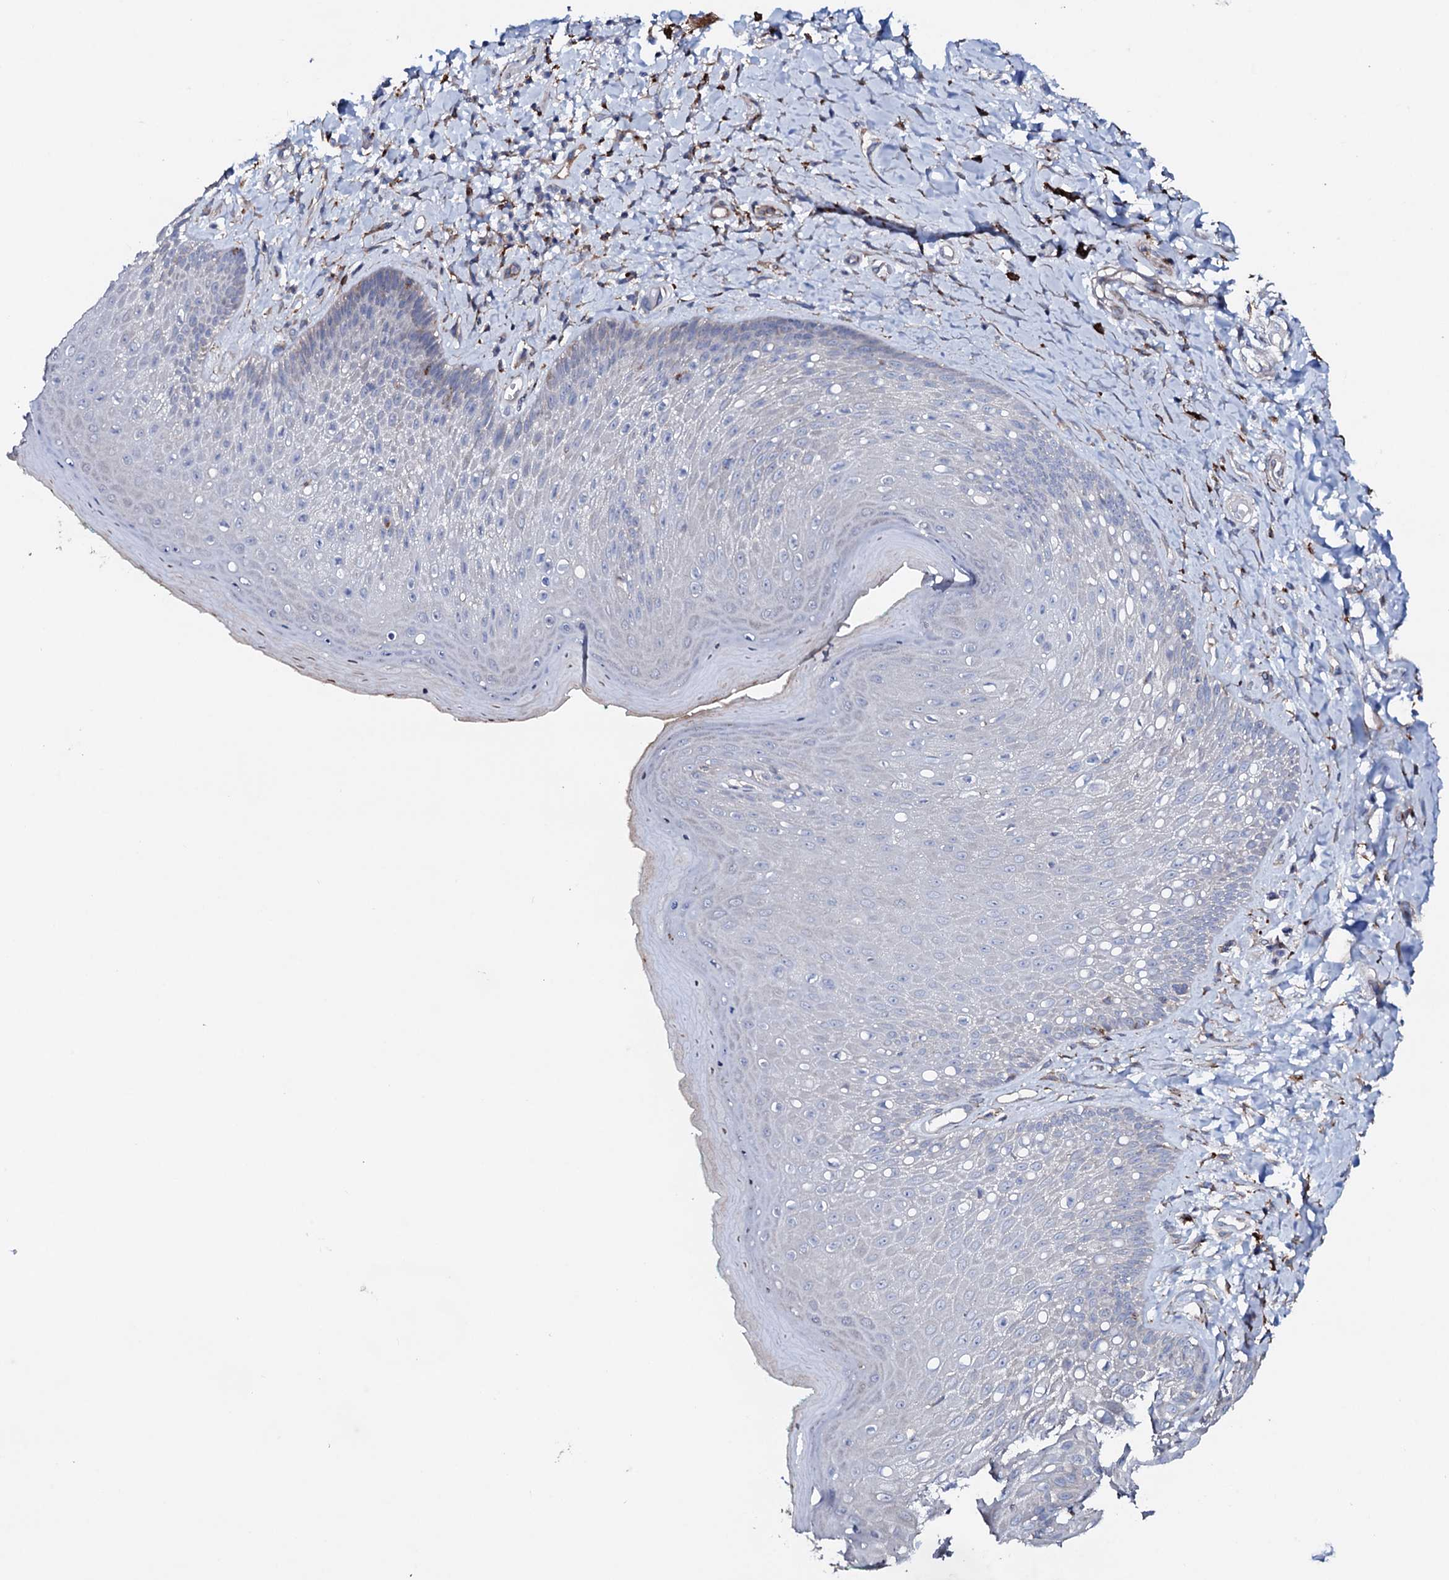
{"staining": {"intensity": "negative", "quantity": "none", "location": "none"}, "tissue": "skin", "cell_type": "Epidermal cells", "image_type": "normal", "snomed": [{"axis": "morphology", "description": "Normal tissue, NOS"}, {"axis": "topography", "description": "Anal"}], "caption": "This is an immunohistochemistry (IHC) image of benign skin. There is no positivity in epidermal cells.", "gene": "P2RX4", "patient": {"sex": "male", "age": 78}}